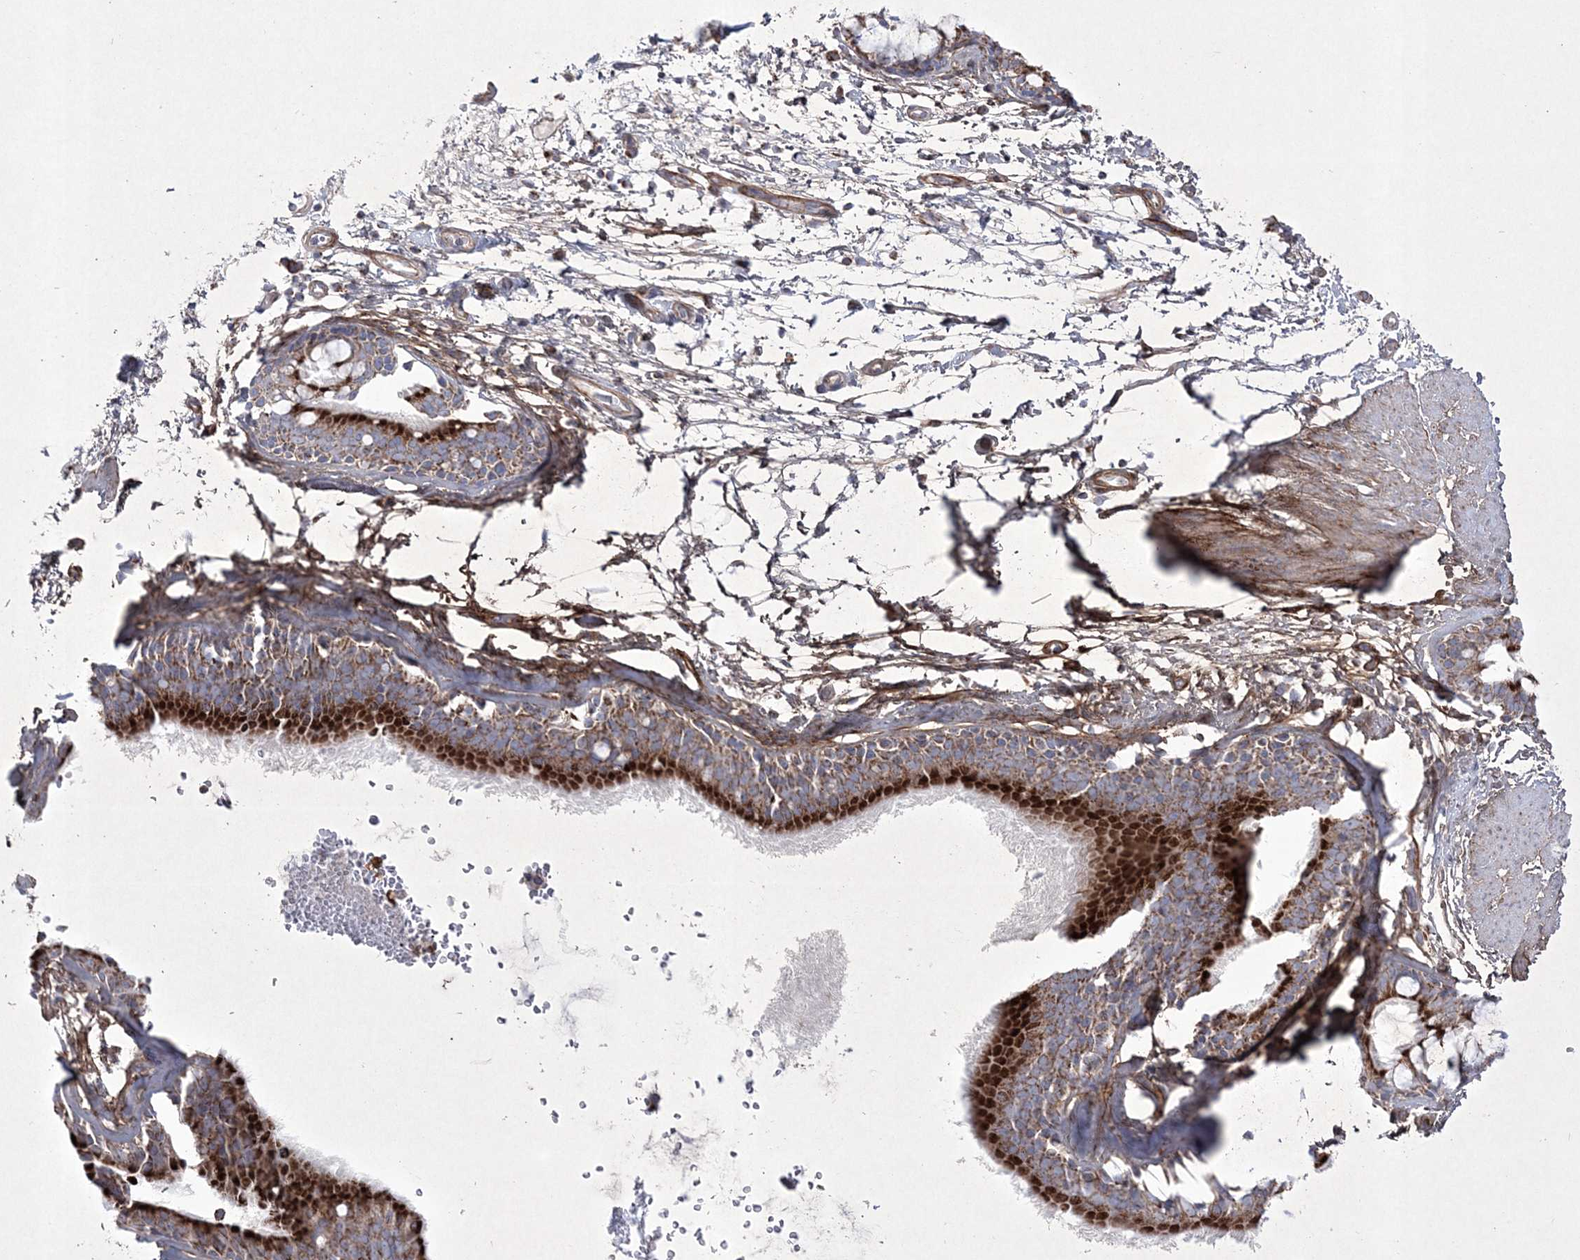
{"staining": {"intensity": "negative", "quantity": "none", "location": "none"}, "tissue": "soft tissue", "cell_type": "Fibroblasts", "image_type": "normal", "snomed": [{"axis": "morphology", "description": "Normal tissue, NOS"}, {"axis": "topography", "description": "Cartilage tissue"}], "caption": "This is a image of IHC staining of benign soft tissue, which shows no expression in fibroblasts.", "gene": "RICTOR", "patient": {"sex": "female", "age": 63}}